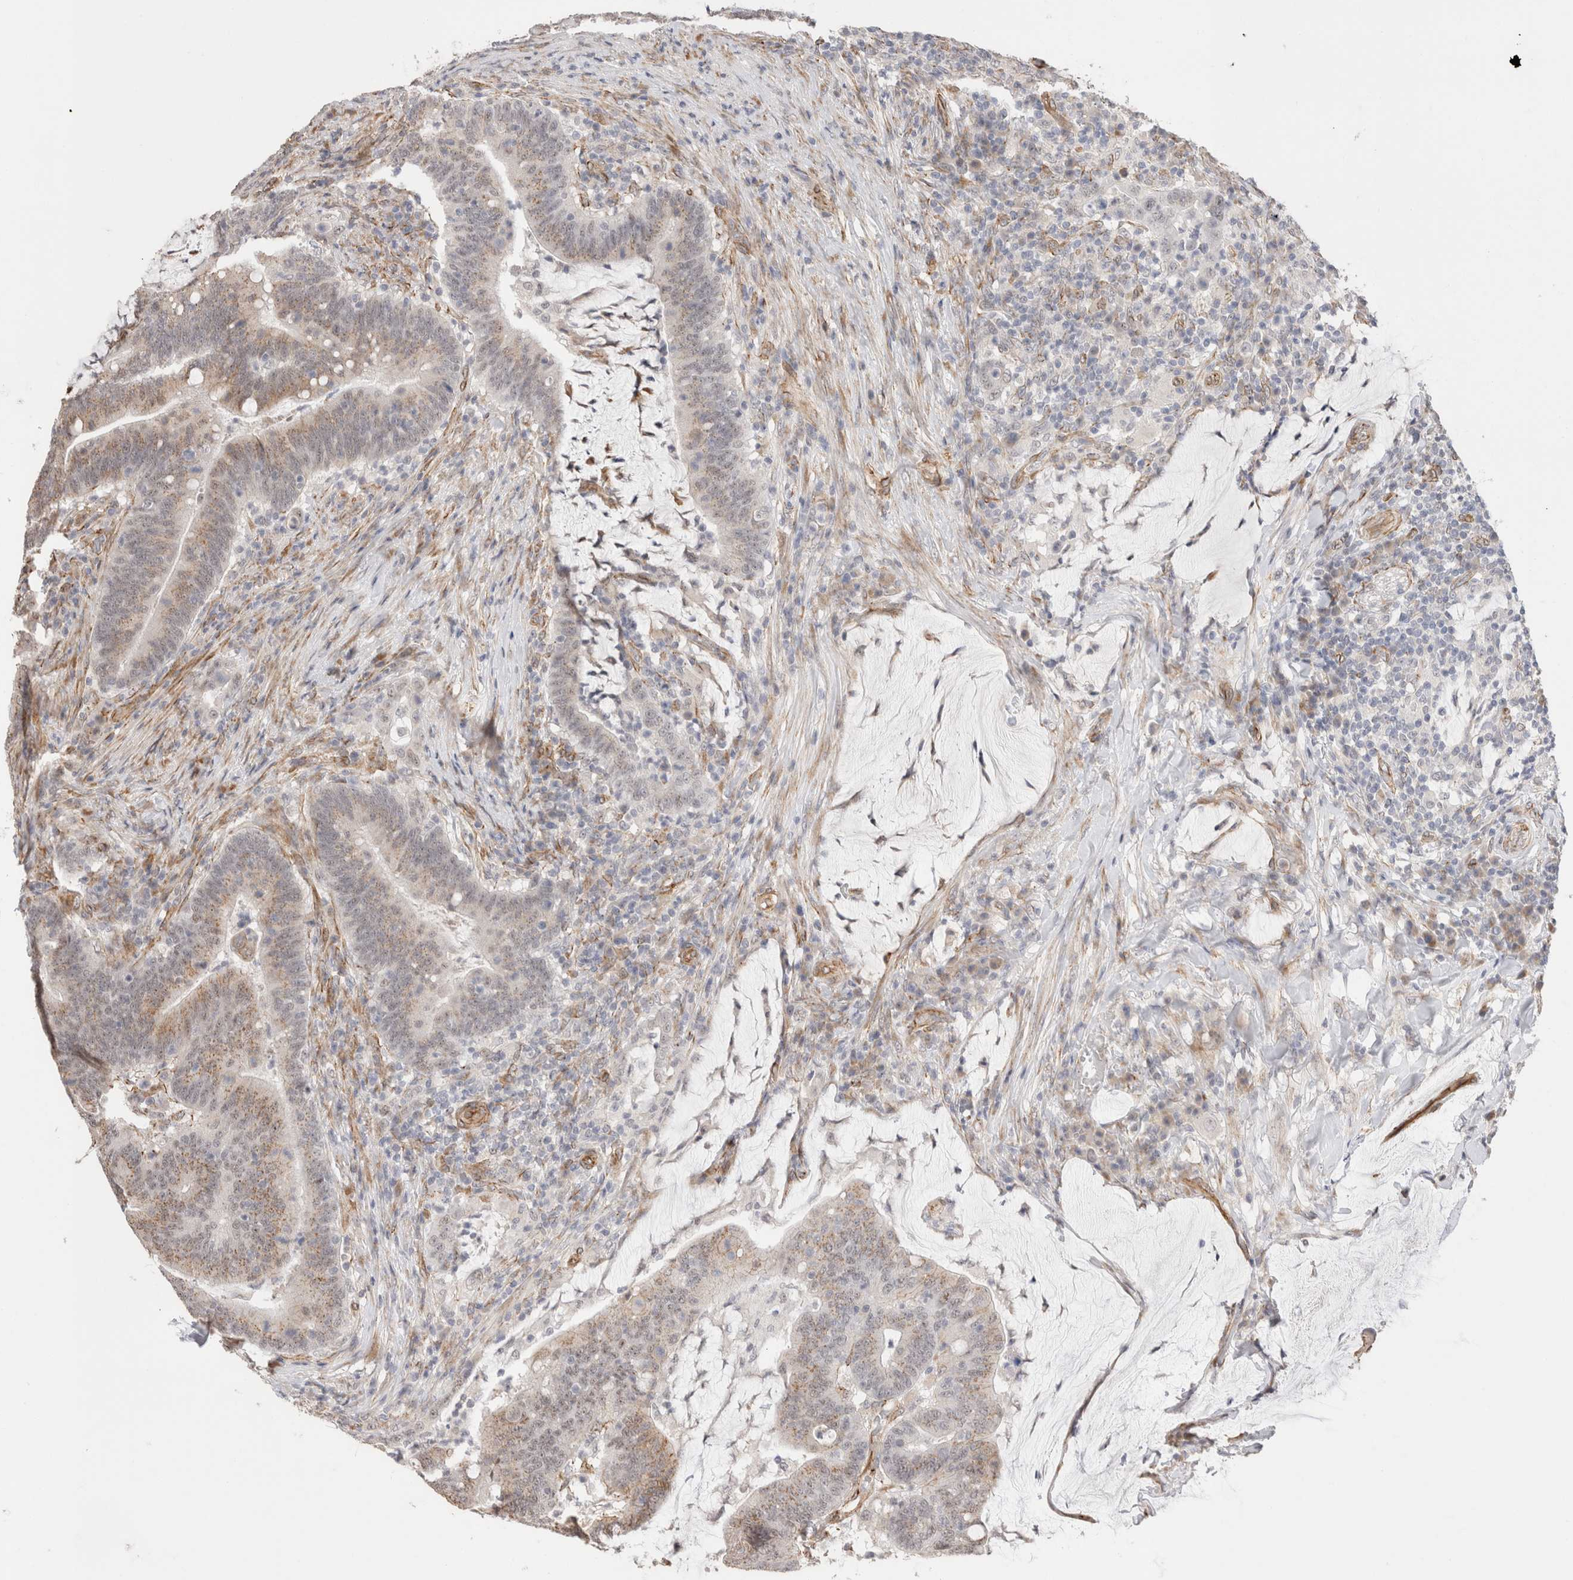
{"staining": {"intensity": "weak", "quantity": ">75%", "location": "cytoplasmic/membranous"}, "tissue": "colorectal cancer", "cell_type": "Tumor cells", "image_type": "cancer", "snomed": [{"axis": "morphology", "description": "Normal tissue, NOS"}, {"axis": "morphology", "description": "Adenocarcinoma, NOS"}, {"axis": "topography", "description": "Colon"}], "caption": "The photomicrograph displays a brown stain indicating the presence of a protein in the cytoplasmic/membranous of tumor cells in colorectal cancer.", "gene": "CAAP1", "patient": {"sex": "female", "age": 66}}